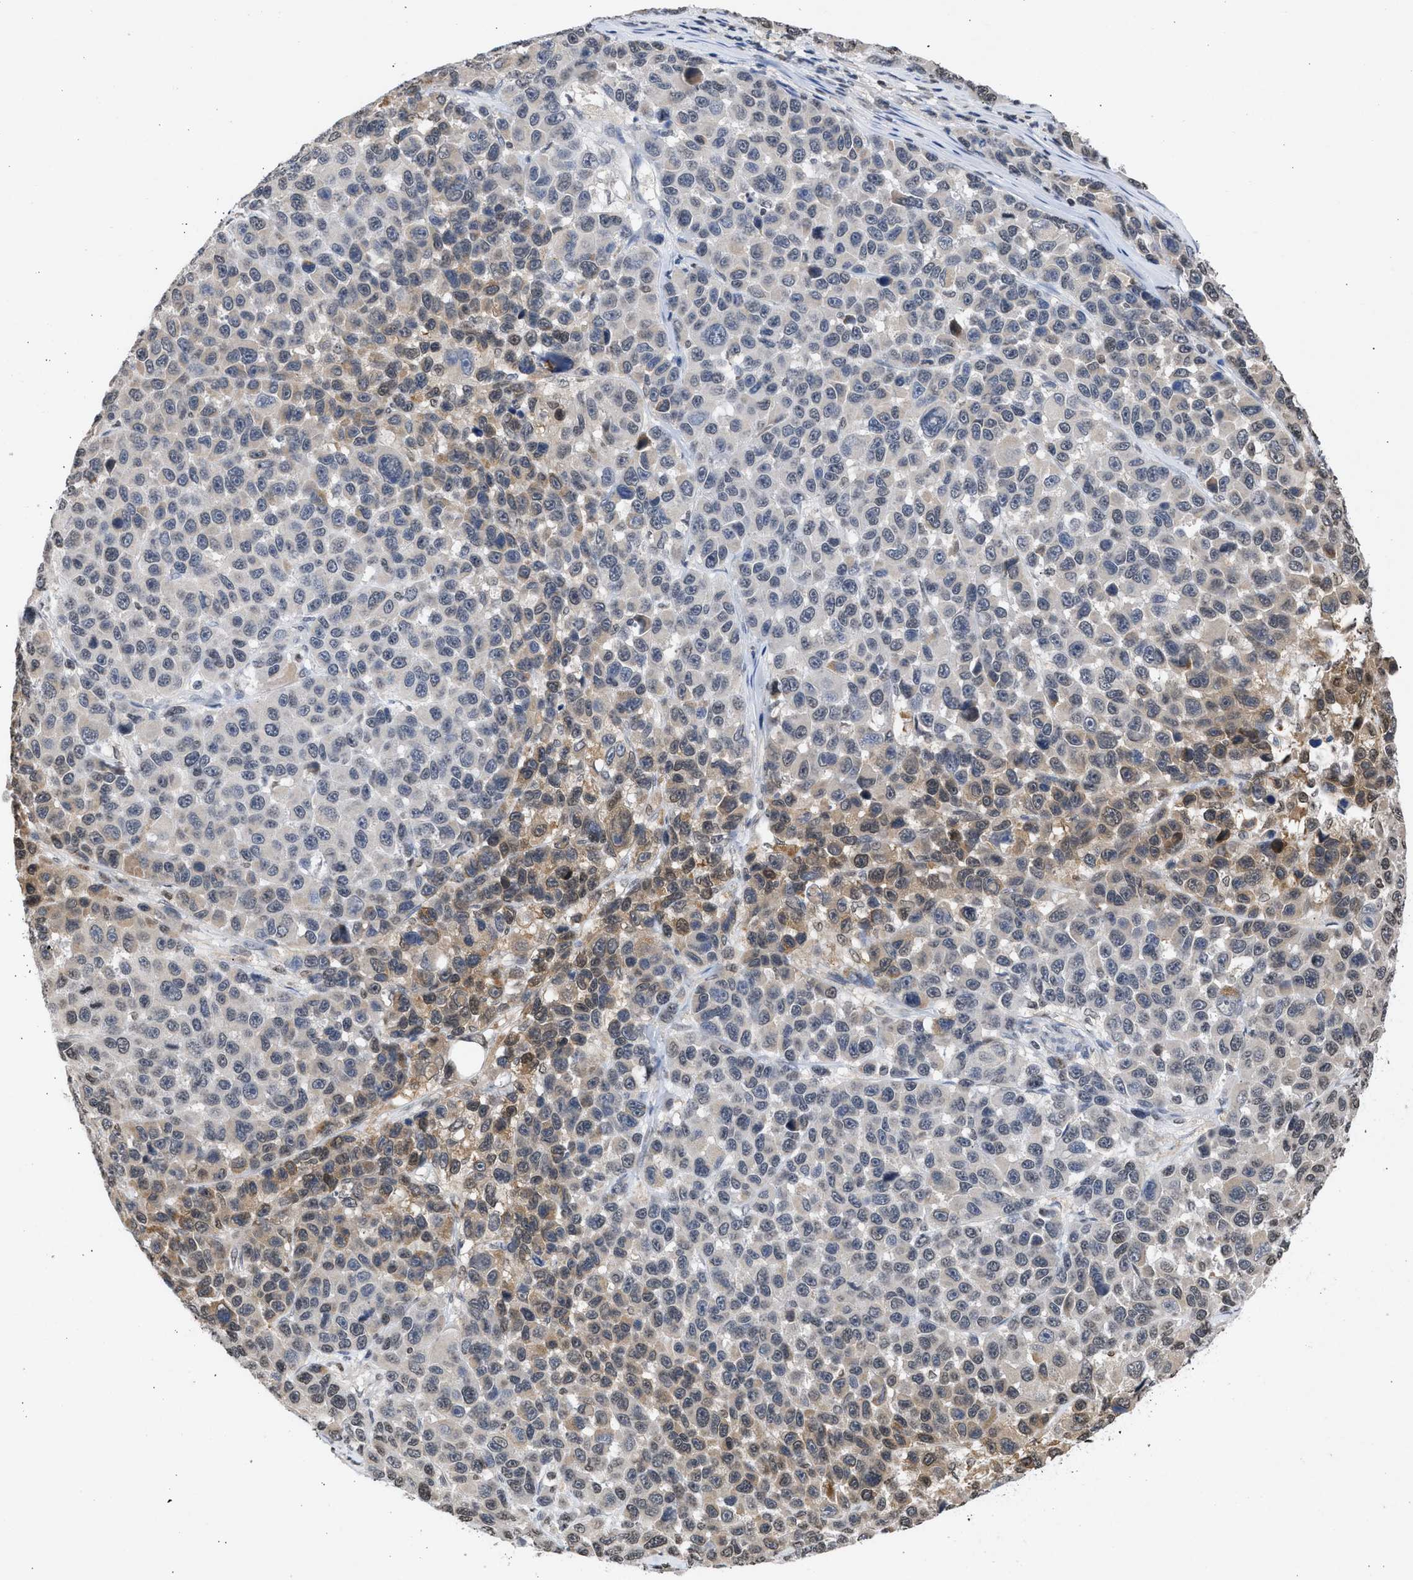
{"staining": {"intensity": "weak", "quantity": "25%-75%", "location": "cytoplasmic/membranous,nuclear"}, "tissue": "melanoma", "cell_type": "Tumor cells", "image_type": "cancer", "snomed": [{"axis": "morphology", "description": "Malignant melanoma, NOS"}, {"axis": "topography", "description": "Skin"}], "caption": "High-power microscopy captured an immunohistochemistry (IHC) image of melanoma, revealing weak cytoplasmic/membranous and nuclear positivity in about 25%-75% of tumor cells.", "gene": "NUP35", "patient": {"sex": "male", "age": 53}}